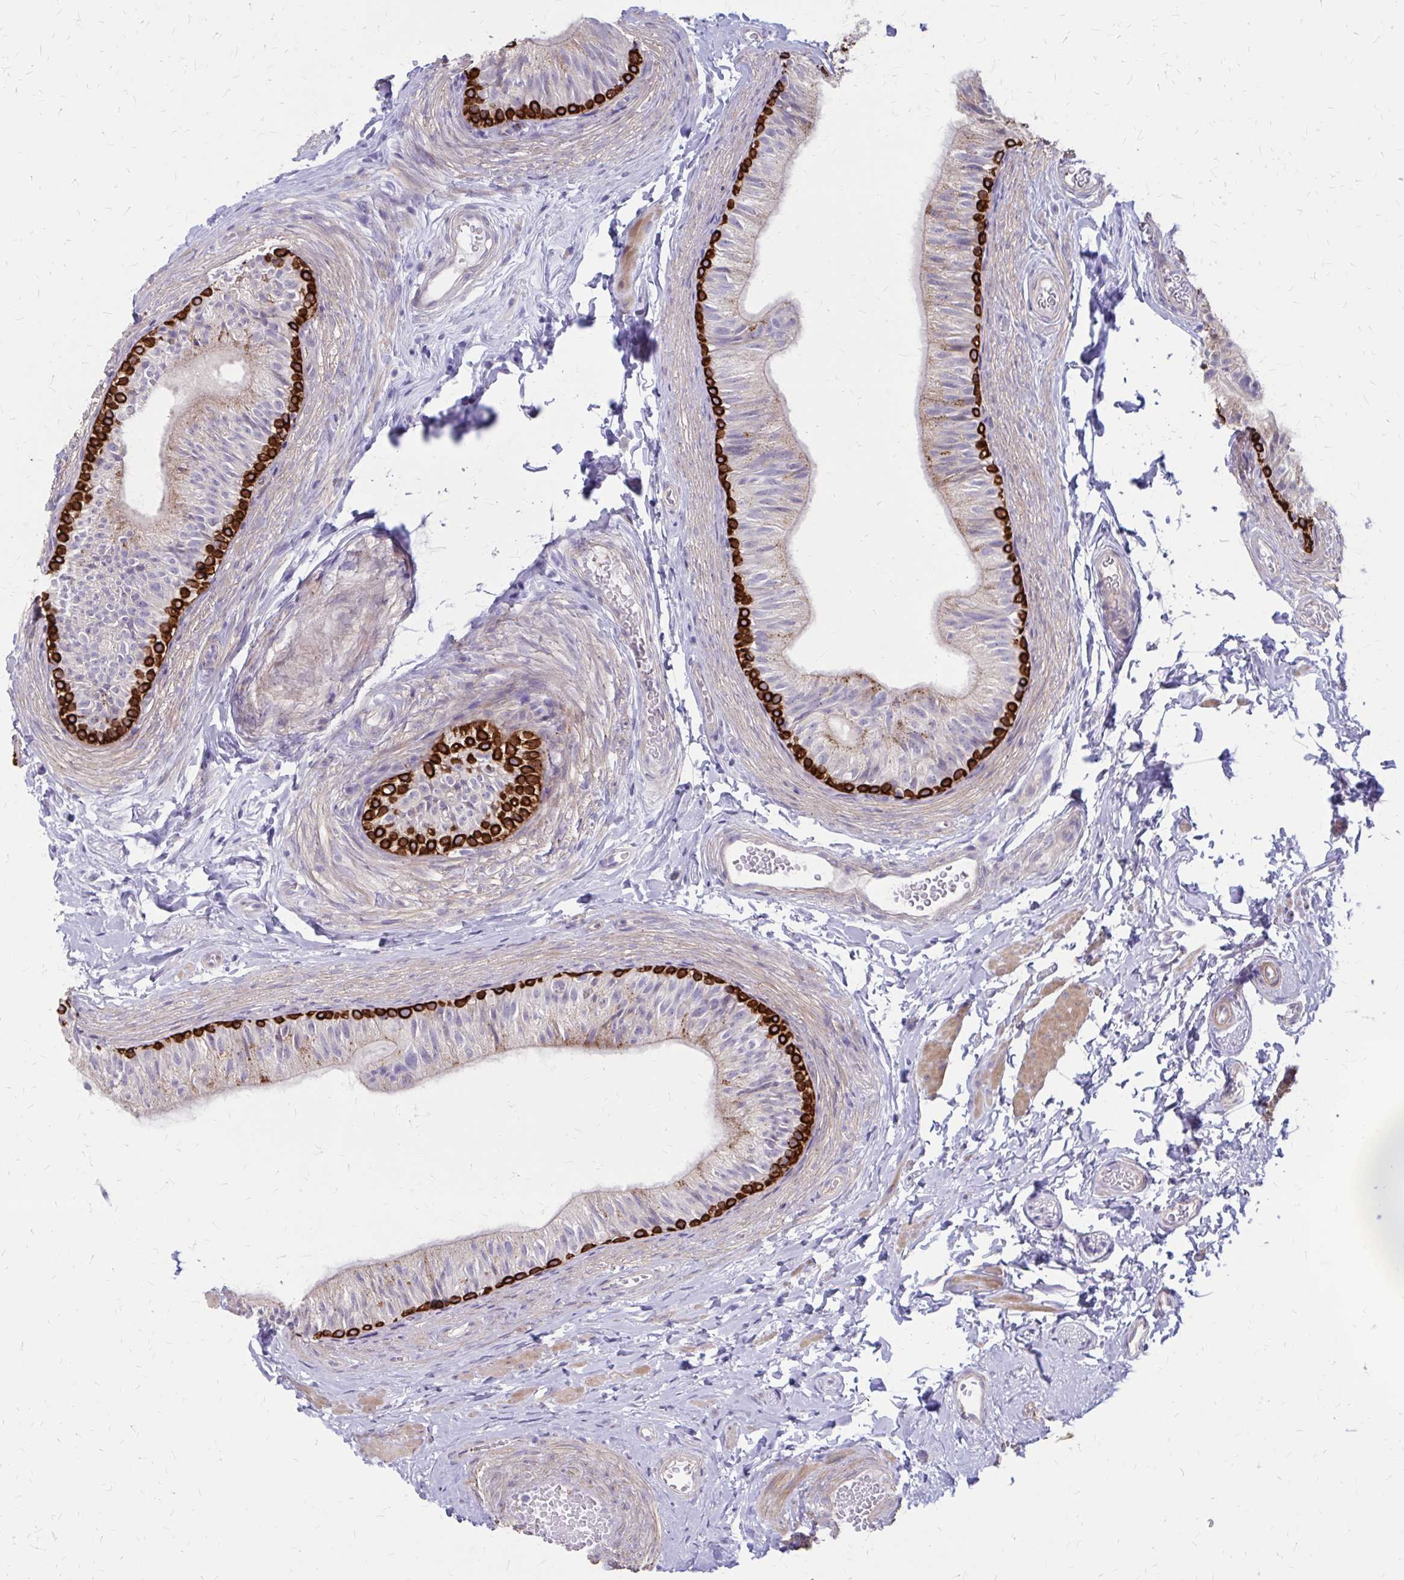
{"staining": {"intensity": "strong", "quantity": "<25%", "location": "cytoplasmic/membranous"}, "tissue": "epididymis", "cell_type": "Glandular cells", "image_type": "normal", "snomed": [{"axis": "morphology", "description": "Normal tissue, NOS"}, {"axis": "topography", "description": "Epididymis, spermatic cord, NOS"}, {"axis": "topography", "description": "Epididymis"}, {"axis": "topography", "description": "Peripheral nerve tissue"}], "caption": "Brown immunohistochemical staining in normal human epididymis exhibits strong cytoplasmic/membranous staining in about <25% of glandular cells.", "gene": "GLYATL2", "patient": {"sex": "male", "age": 29}}